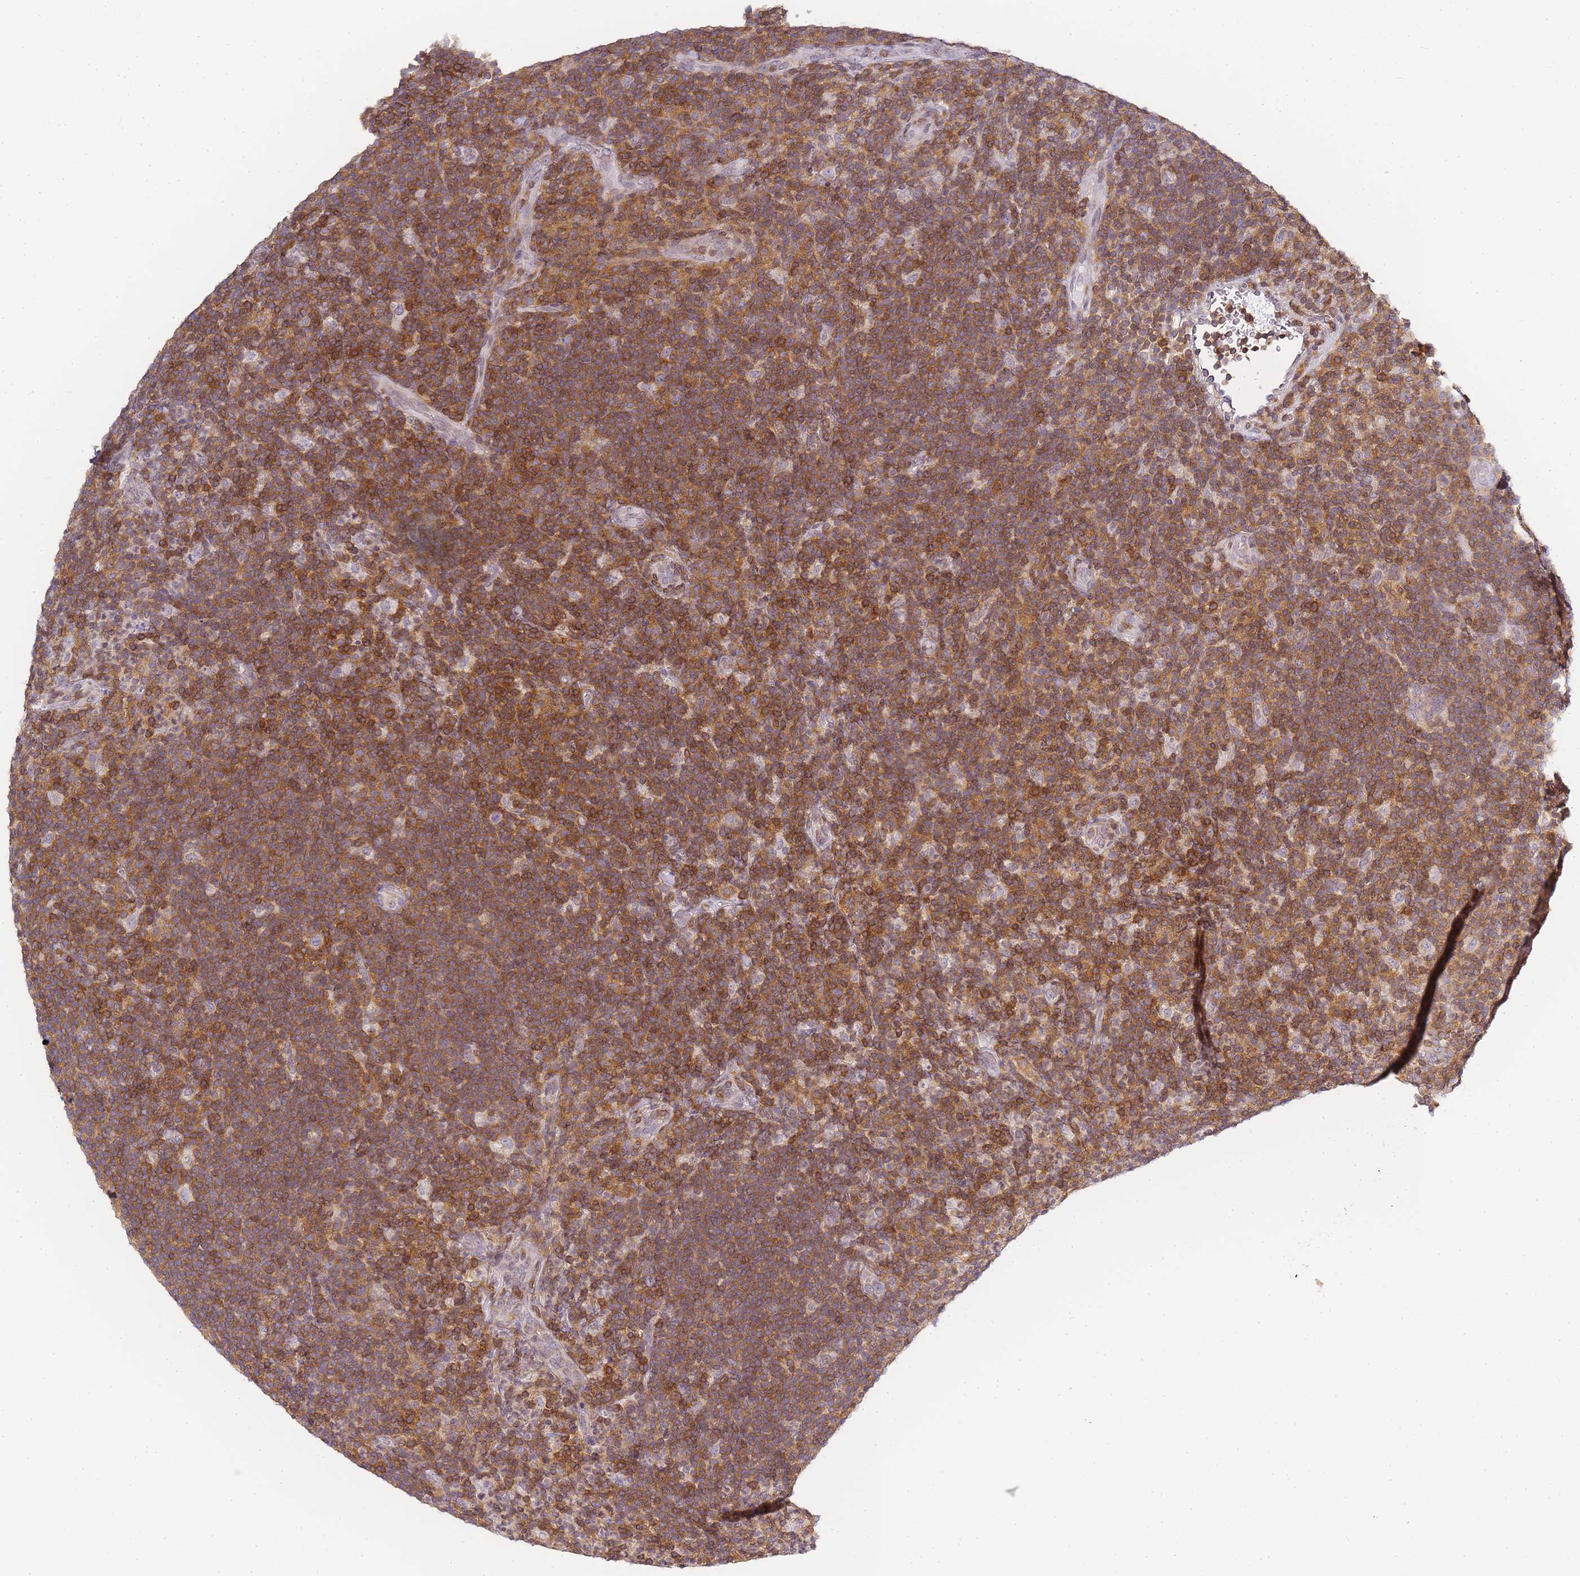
{"staining": {"intensity": "negative", "quantity": "none", "location": "none"}, "tissue": "lymphoma", "cell_type": "Tumor cells", "image_type": "cancer", "snomed": [{"axis": "morphology", "description": "Hodgkin's disease, NOS"}, {"axis": "topography", "description": "Lymph node"}], "caption": "Lymphoma was stained to show a protein in brown. There is no significant positivity in tumor cells.", "gene": "JAKMIP1", "patient": {"sex": "female", "age": 57}}